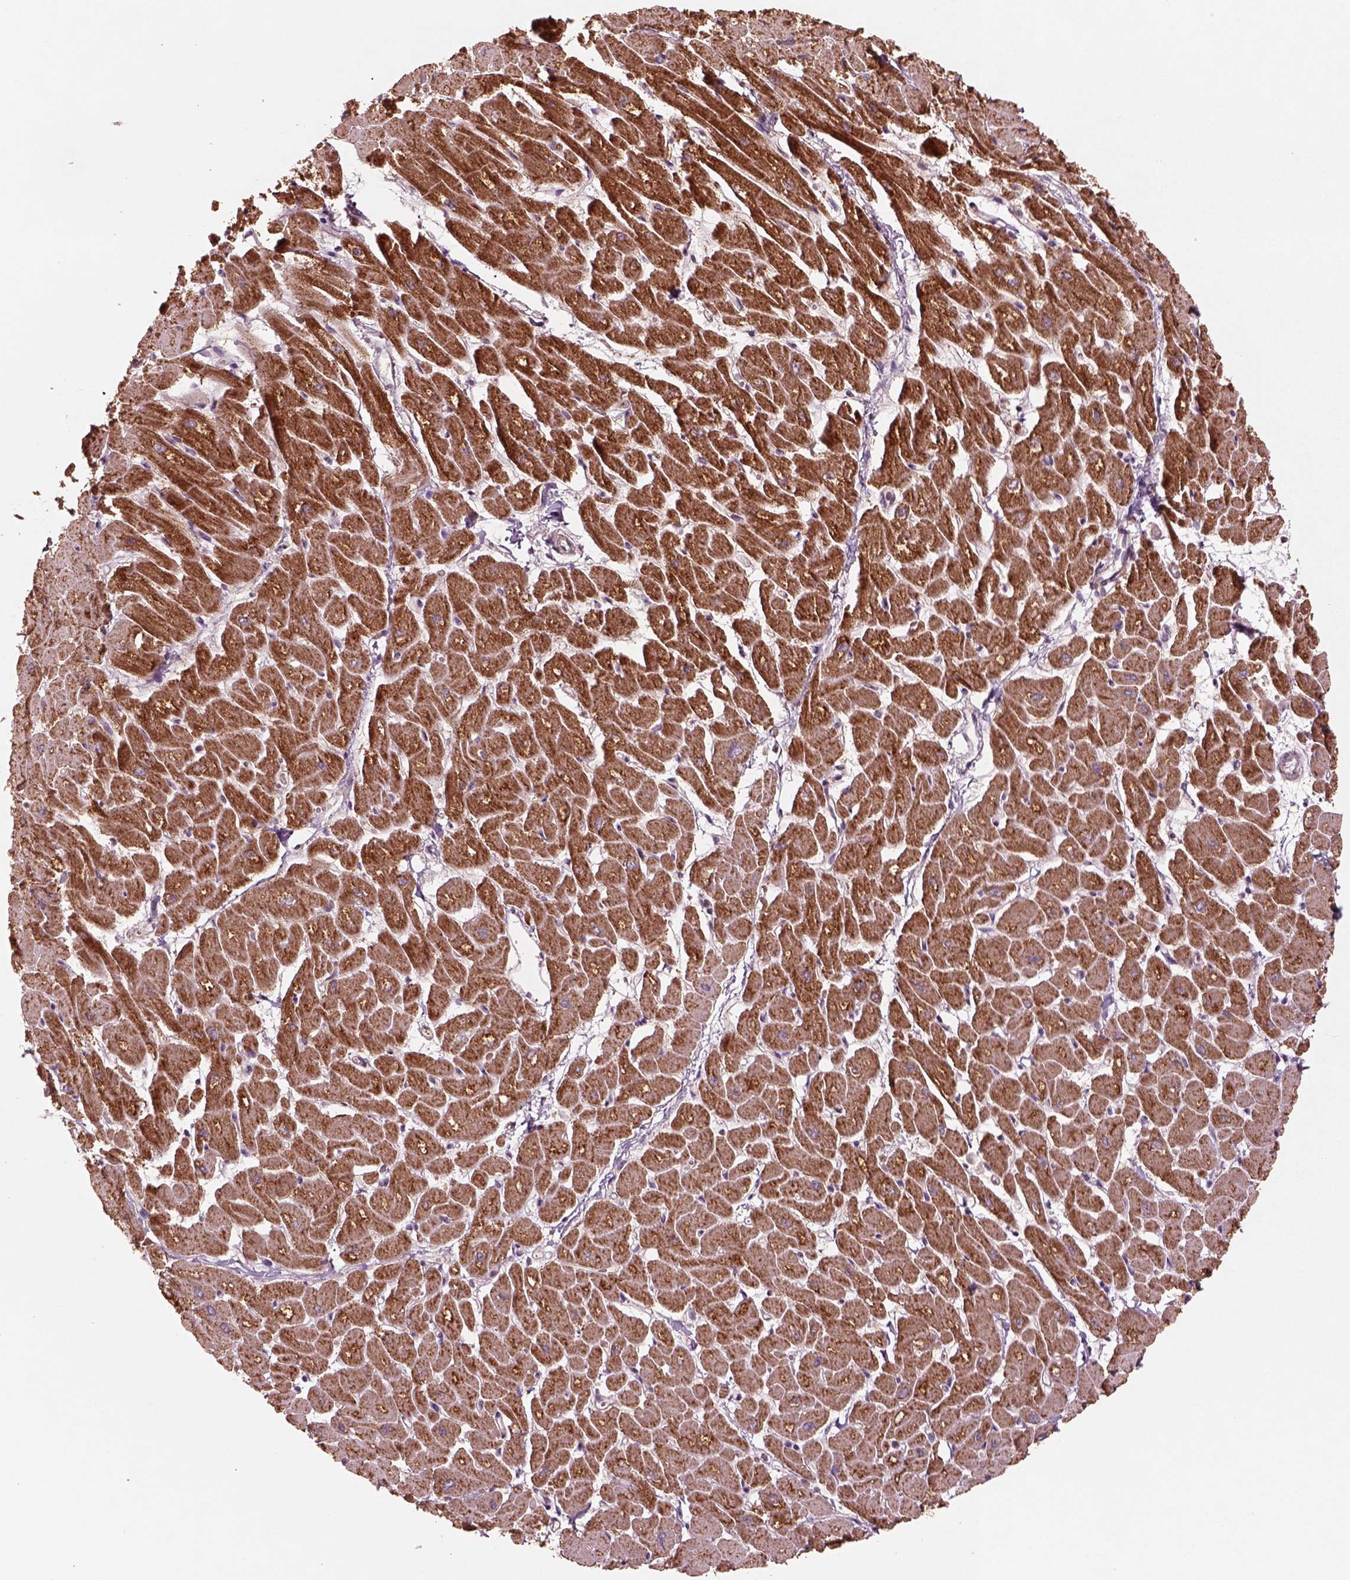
{"staining": {"intensity": "strong", "quantity": "25%-75%", "location": "cytoplasmic/membranous"}, "tissue": "heart muscle", "cell_type": "Cardiomyocytes", "image_type": "normal", "snomed": [{"axis": "morphology", "description": "Normal tissue, NOS"}, {"axis": "topography", "description": "Heart"}], "caption": "Immunohistochemical staining of unremarkable heart muscle displays high levels of strong cytoplasmic/membranous expression in about 25%-75% of cardiomyocytes. (DAB IHC with brightfield microscopy, high magnification).", "gene": "SLC25A31", "patient": {"sex": "male", "age": 57}}